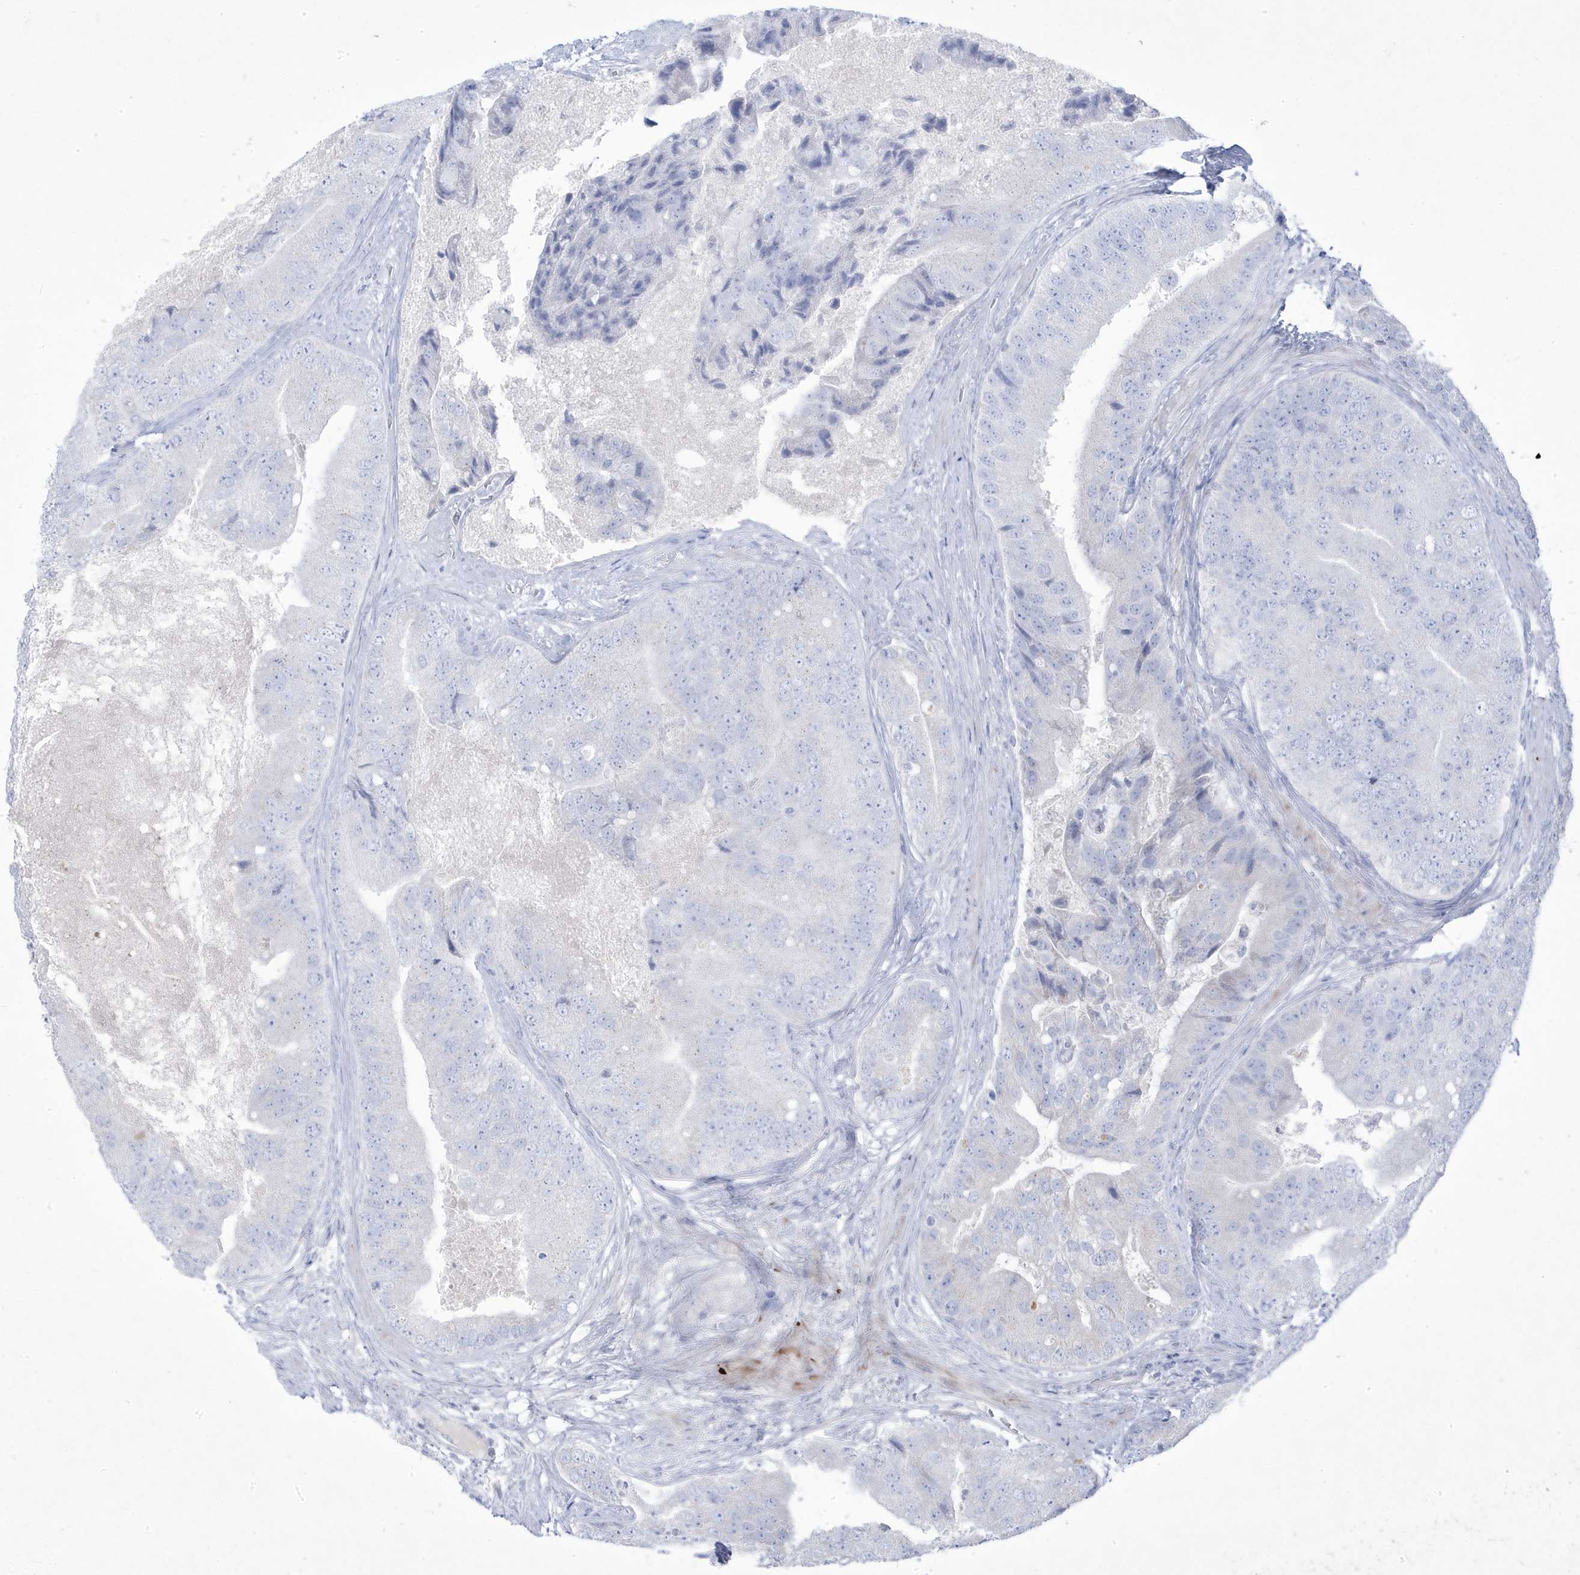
{"staining": {"intensity": "negative", "quantity": "none", "location": "none"}, "tissue": "prostate cancer", "cell_type": "Tumor cells", "image_type": "cancer", "snomed": [{"axis": "morphology", "description": "Adenocarcinoma, High grade"}, {"axis": "topography", "description": "Prostate"}], "caption": "Immunohistochemistry micrograph of prostate adenocarcinoma (high-grade) stained for a protein (brown), which shows no expression in tumor cells.", "gene": "ADAMTSL3", "patient": {"sex": "male", "age": 70}}